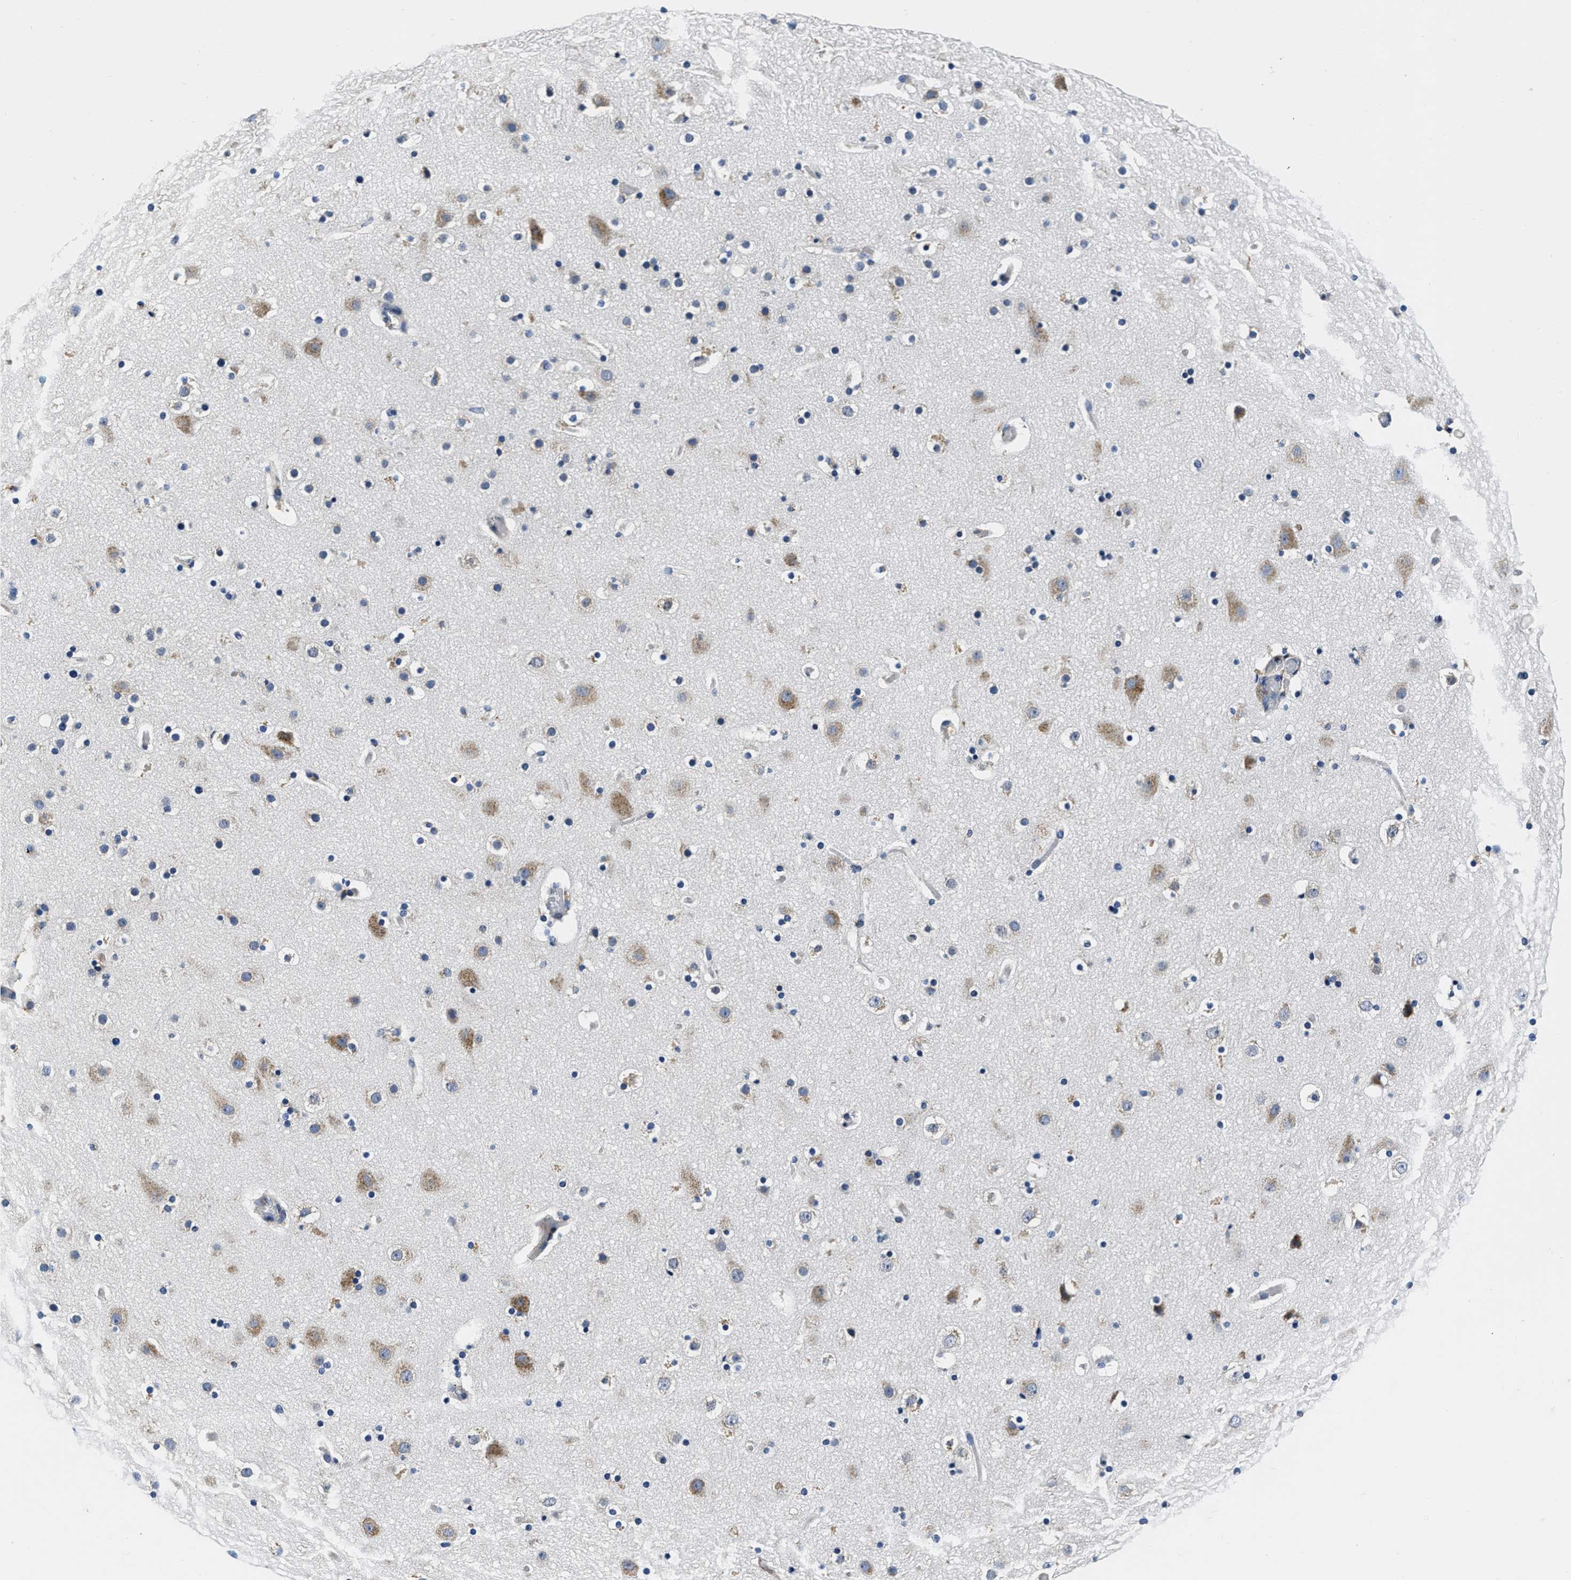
{"staining": {"intensity": "negative", "quantity": "none", "location": "none"}, "tissue": "cerebral cortex", "cell_type": "Endothelial cells", "image_type": "normal", "snomed": [{"axis": "morphology", "description": "Normal tissue, NOS"}, {"axis": "topography", "description": "Cerebral cortex"}], "caption": "Protein analysis of benign cerebral cortex reveals no significant positivity in endothelial cells. (DAB IHC, high magnification).", "gene": "GRN", "patient": {"sex": "male", "age": 57}}